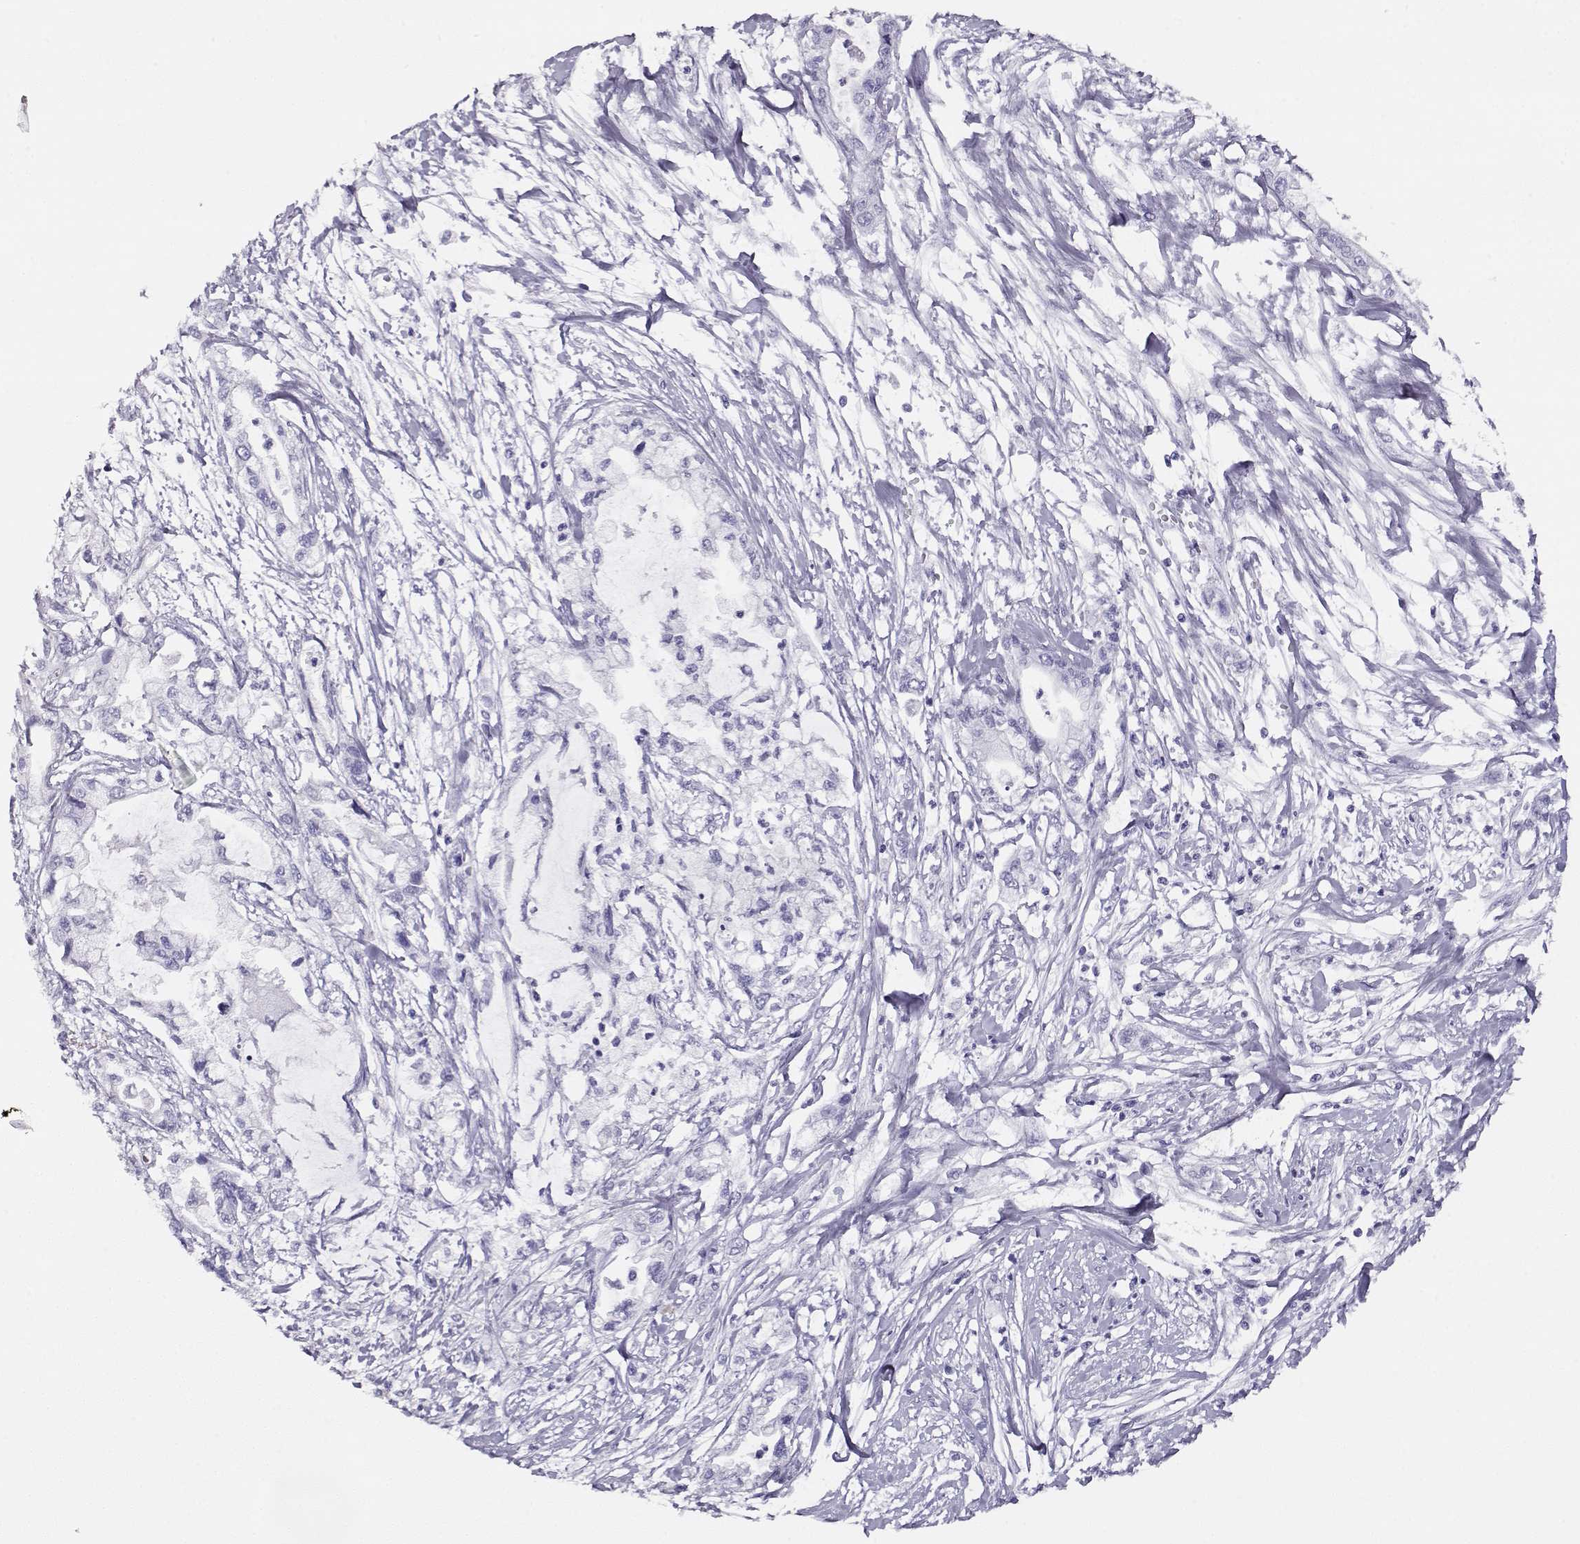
{"staining": {"intensity": "negative", "quantity": "none", "location": "none"}, "tissue": "pancreatic cancer", "cell_type": "Tumor cells", "image_type": "cancer", "snomed": [{"axis": "morphology", "description": "Adenocarcinoma, NOS"}, {"axis": "topography", "description": "Pancreas"}], "caption": "High power microscopy micrograph of an IHC photomicrograph of pancreatic cancer (adenocarcinoma), revealing no significant positivity in tumor cells.", "gene": "CRX", "patient": {"sex": "male", "age": 54}}